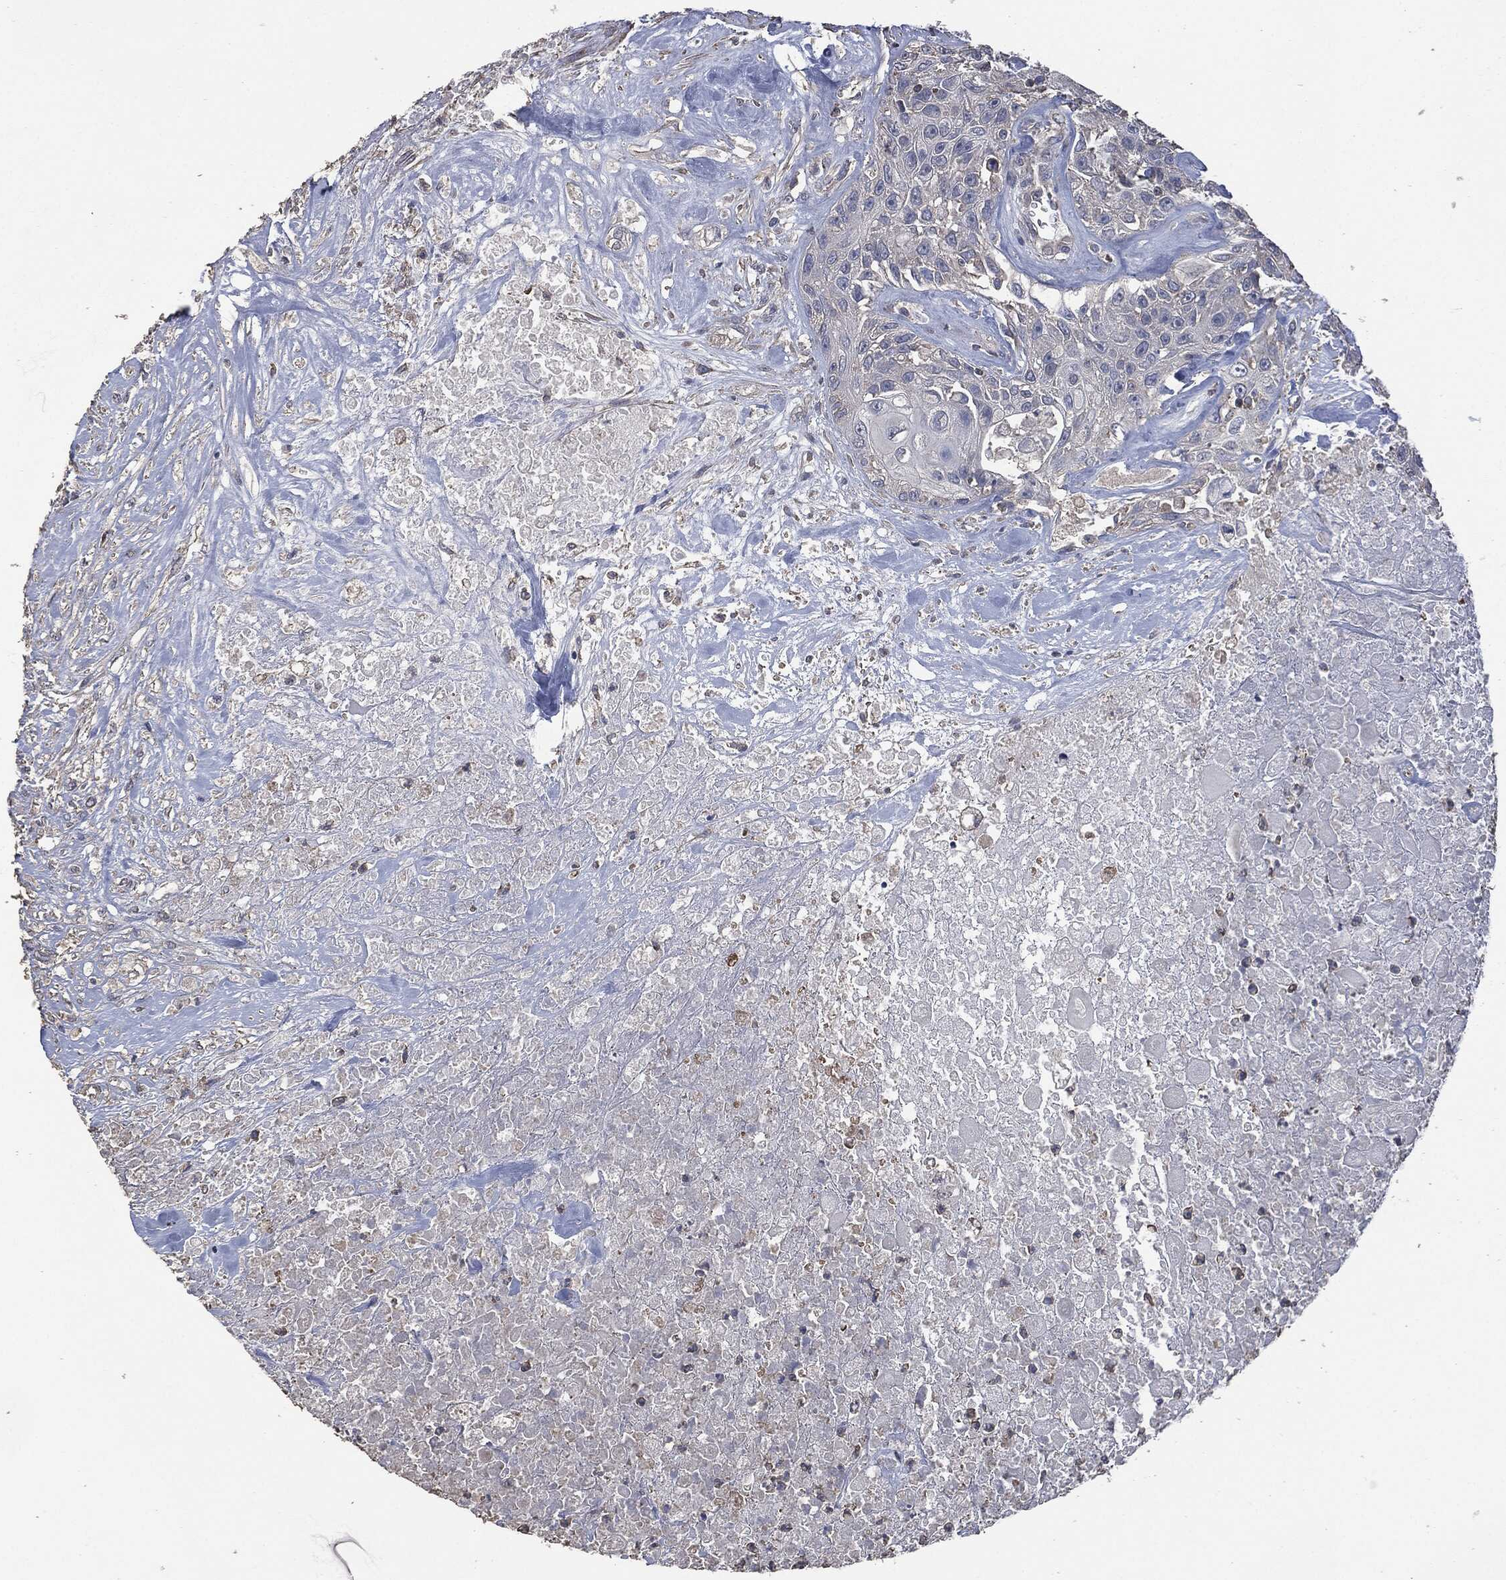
{"staining": {"intensity": "negative", "quantity": "none", "location": "none"}, "tissue": "urothelial cancer", "cell_type": "Tumor cells", "image_type": "cancer", "snomed": [{"axis": "morphology", "description": "Urothelial carcinoma, High grade"}, {"axis": "topography", "description": "Urinary bladder"}], "caption": "Immunohistochemistry photomicrograph of neoplastic tissue: urothelial cancer stained with DAB (3,3'-diaminobenzidine) exhibits no significant protein expression in tumor cells.", "gene": "MSLN", "patient": {"sex": "female", "age": 56}}